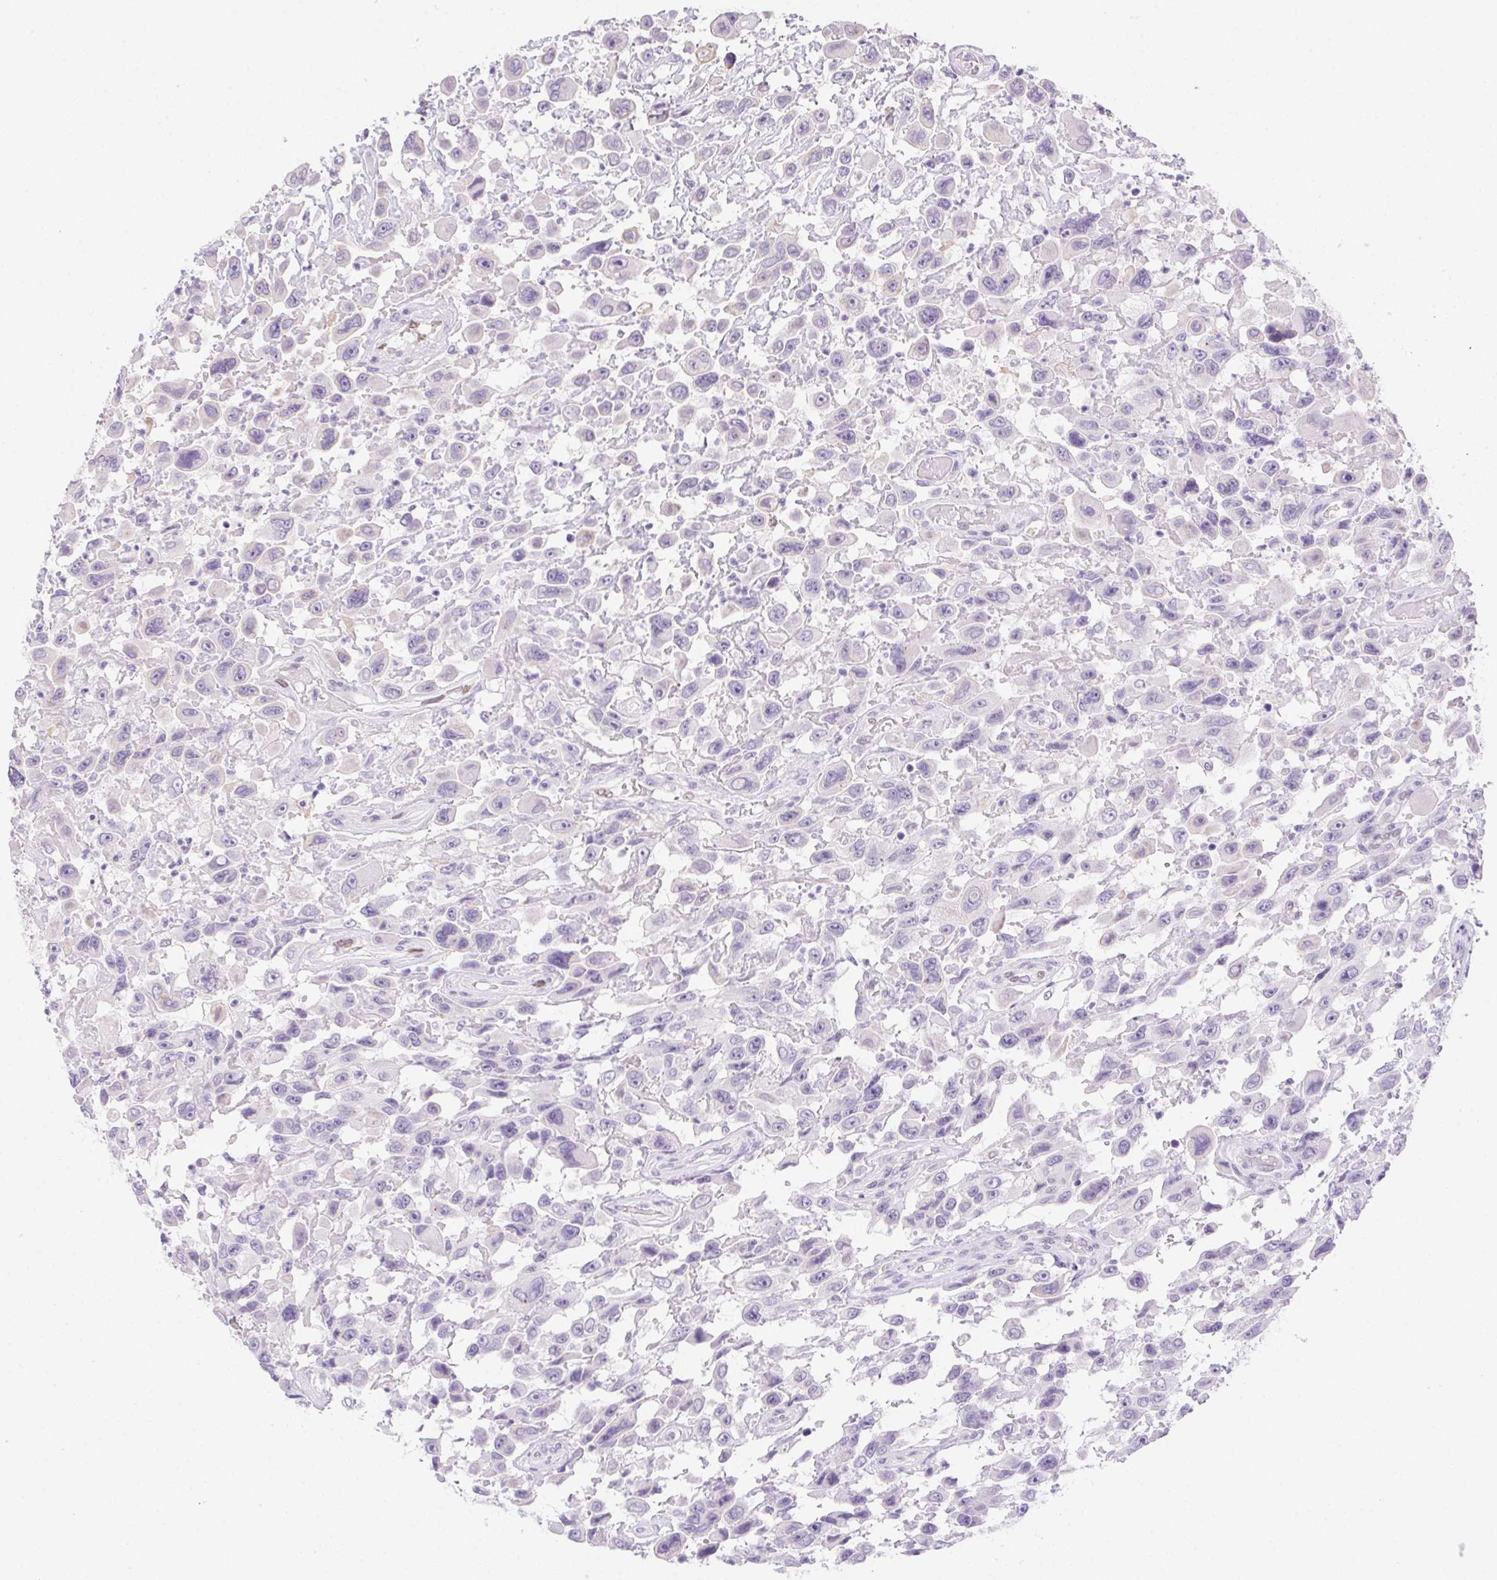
{"staining": {"intensity": "negative", "quantity": "none", "location": "none"}, "tissue": "urothelial cancer", "cell_type": "Tumor cells", "image_type": "cancer", "snomed": [{"axis": "morphology", "description": "Urothelial carcinoma, High grade"}, {"axis": "topography", "description": "Urinary bladder"}], "caption": "DAB (3,3'-diaminobenzidine) immunohistochemical staining of human urothelial cancer reveals no significant positivity in tumor cells. The staining was performed using DAB (3,3'-diaminobenzidine) to visualize the protein expression in brown, while the nuclei were stained in blue with hematoxylin (Magnification: 20x).", "gene": "SP9", "patient": {"sex": "male", "age": 53}}